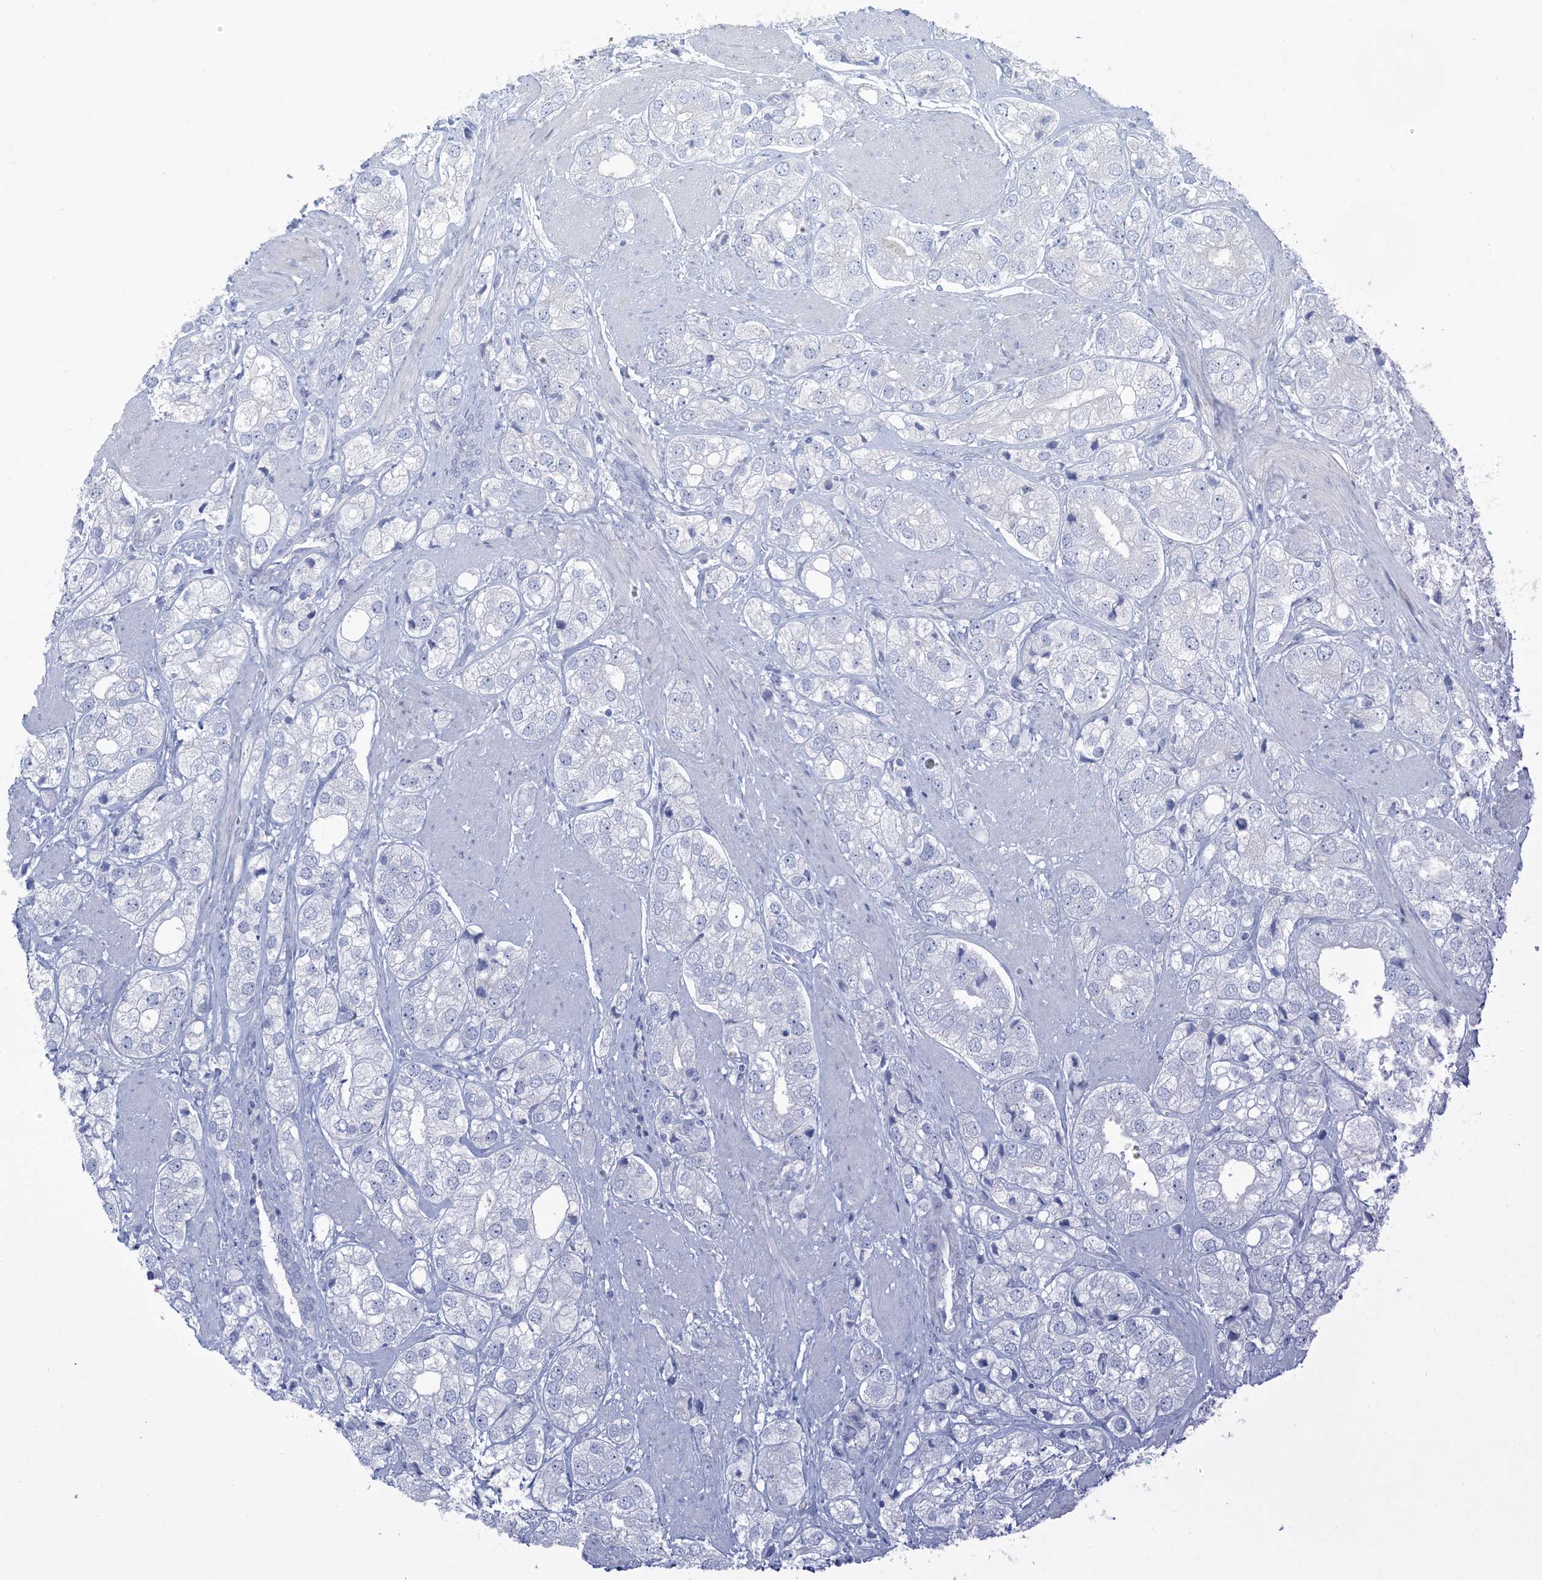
{"staining": {"intensity": "negative", "quantity": "none", "location": "none"}, "tissue": "prostate cancer", "cell_type": "Tumor cells", "image_type": "cancer", "snomed": [{"axis": "morphology", "description": "Adenocarcinoma, High grade"}, {"axis": "topography", "description": "Prostate"}], "caption": "An image of human prostate cancer (adenocarcinoma (high-grade)) is negative for staining in tumor cells. (IHC, brightfield microscopy, high magnification).", "gene": "MTHFD2L", "patient": {"sex": "male", "age": 50}}